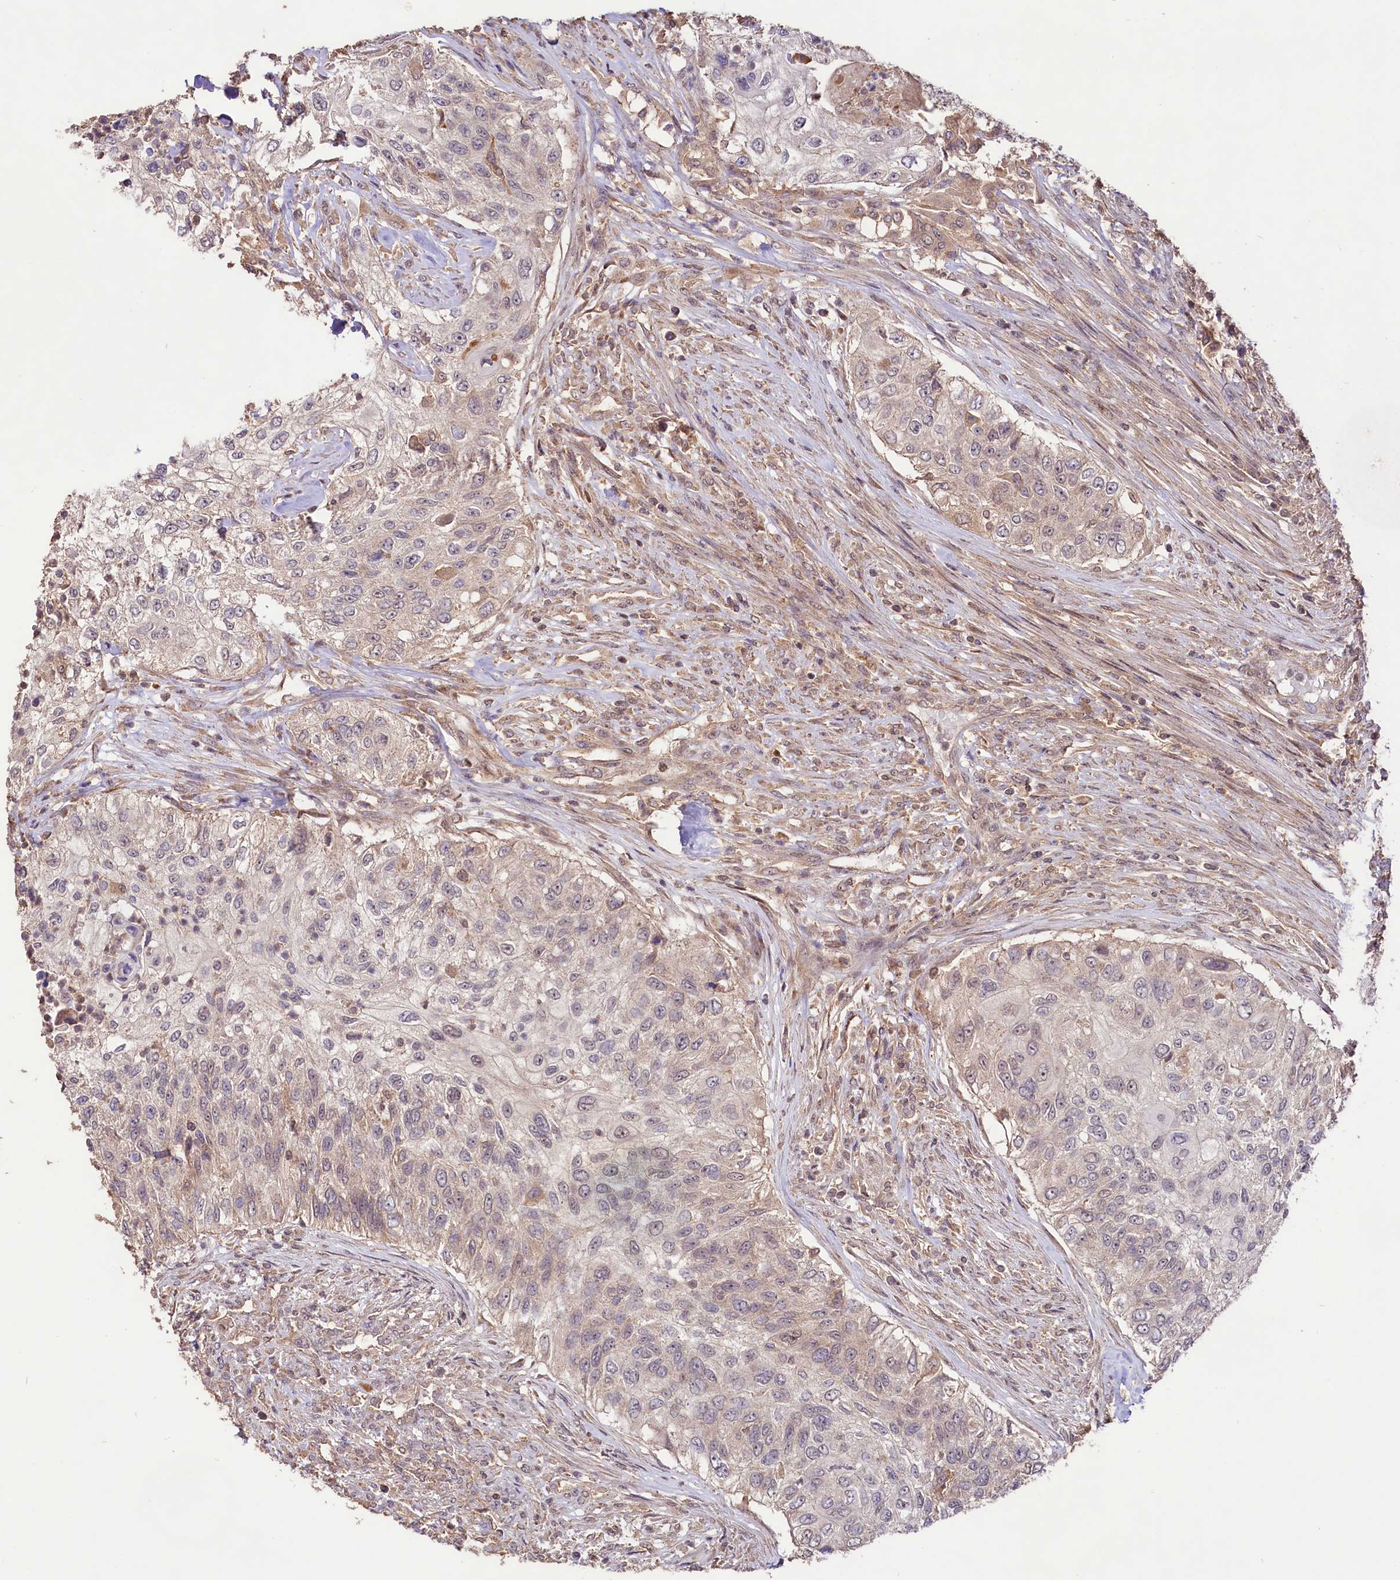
{"staining": {"intensity": "weak", "quantity": "25%-75%", "location": "cytoplasmic/membranous,nuclear"}, "tissue": "urothelial cancer", "cell_type": "Tumor cells", "image_type": "cancer", "snomed": [{"axis": "morphology", "description": "Urothelial carcinoma, High grade"}, {"axis": "topography", "description": "Urinary bladder"}], "caption": "Urothelial carcinoma (high-grade) was stained to show a protein in brown. There is low levels of weak cytoplasmic/membranous and nuclear positivity in approximately 25%-75% of tumor cells. (brown staining indicates protein expression, while blue staining denotes nuclei).", "gene": "RRP8", "patient": {"sex": "female", "age": 60}}